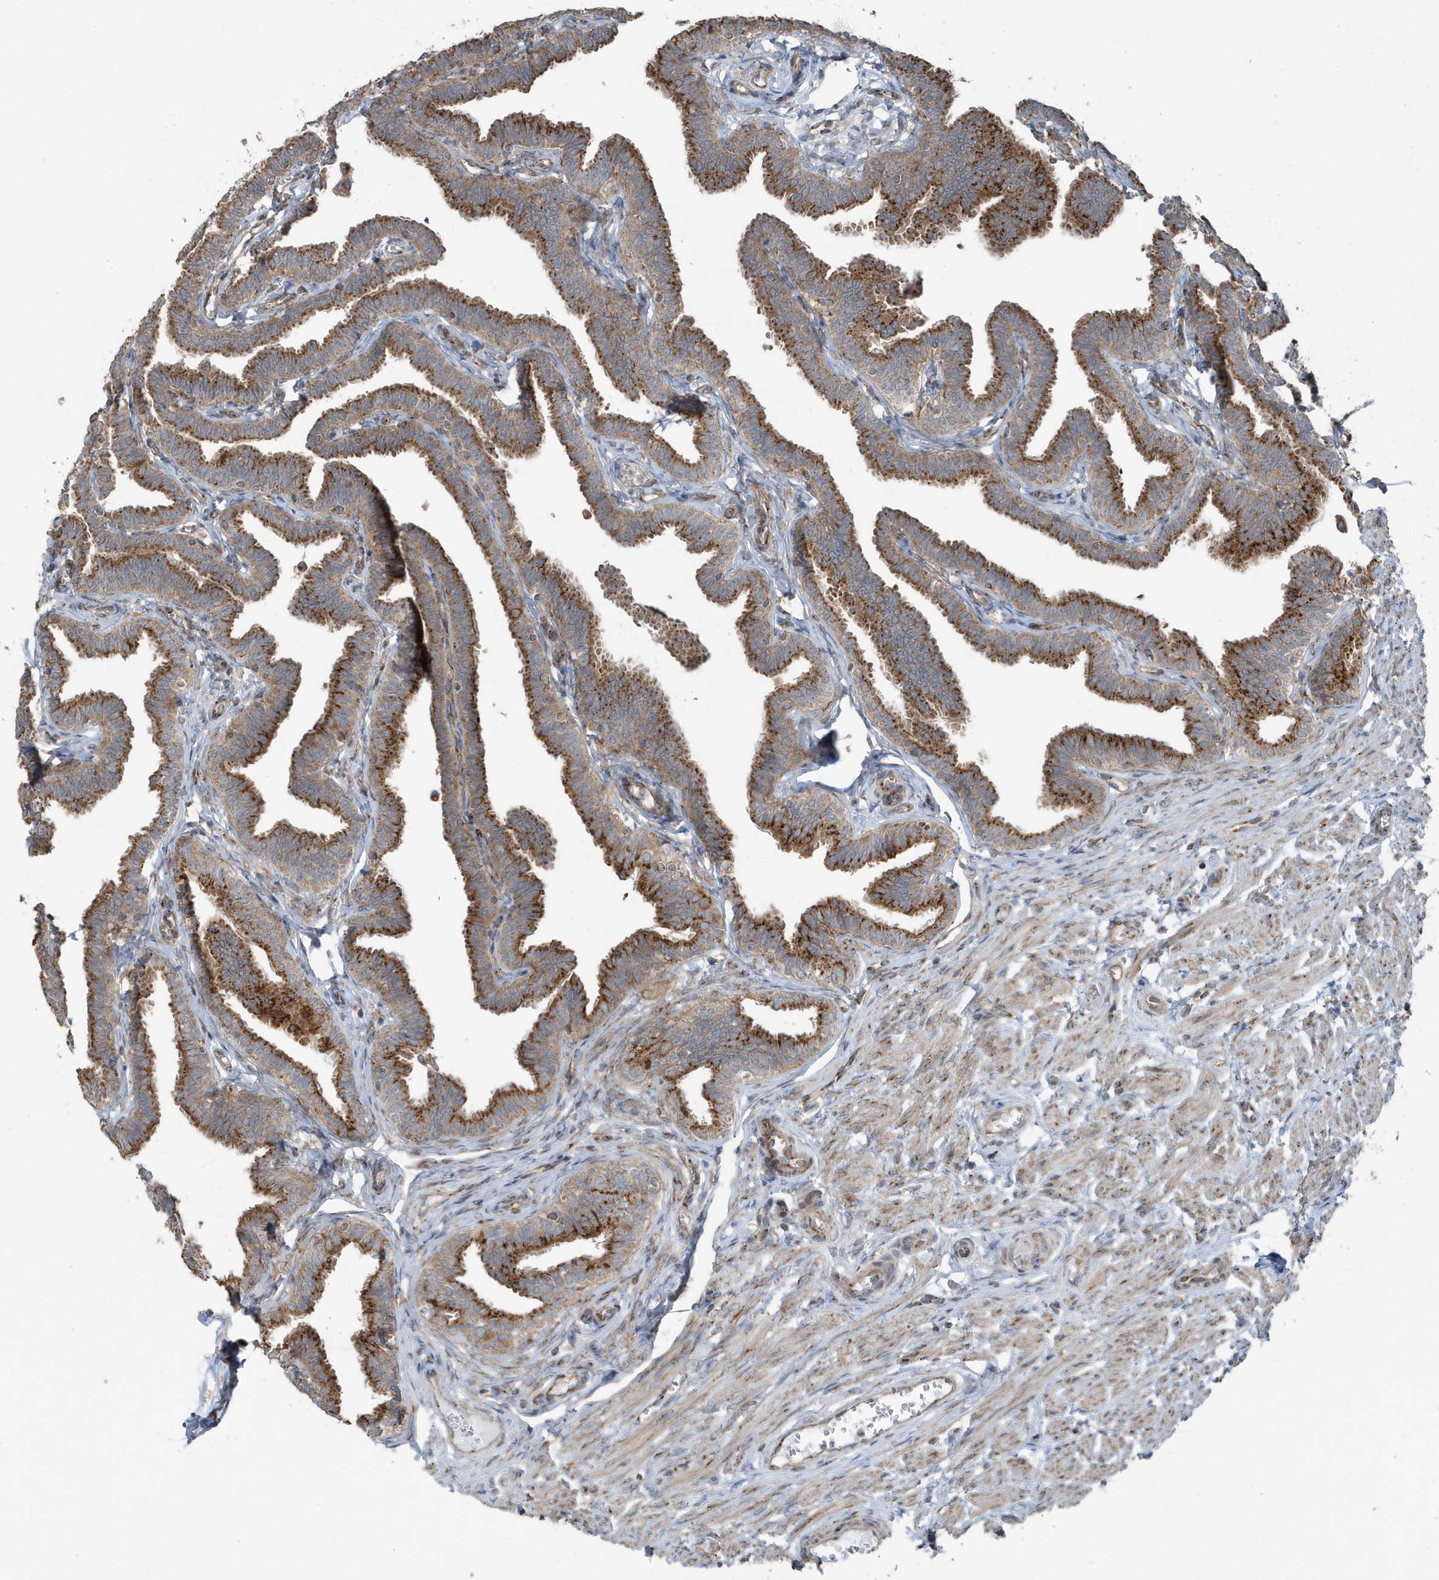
{"staining": {"intensity": "moderate", "quantity": ">75%", "location": "cytoplasmic/membranous"}, "tissue": "fallopian tube", "cell_type": "Glandular cells", "image_type": "normal", "snomed": [{"axis": "morphology", "description": "Normal tissue, NOS"}, {"axis": "topography", "description": "Fallopian tube"}, {"axis": "topography", "description": "Ovary"}], "caption": "This micrograph reveals normal fallopian tube stained with immunohistochemistry to label a protein in brown. The cytoplasmic/membranous of glandular cells show moderate positivity for the protein. Nuclei are counter-stained blue.", "gene": "GOLGA4", "patient": {"sex": "female", "age": 23}}